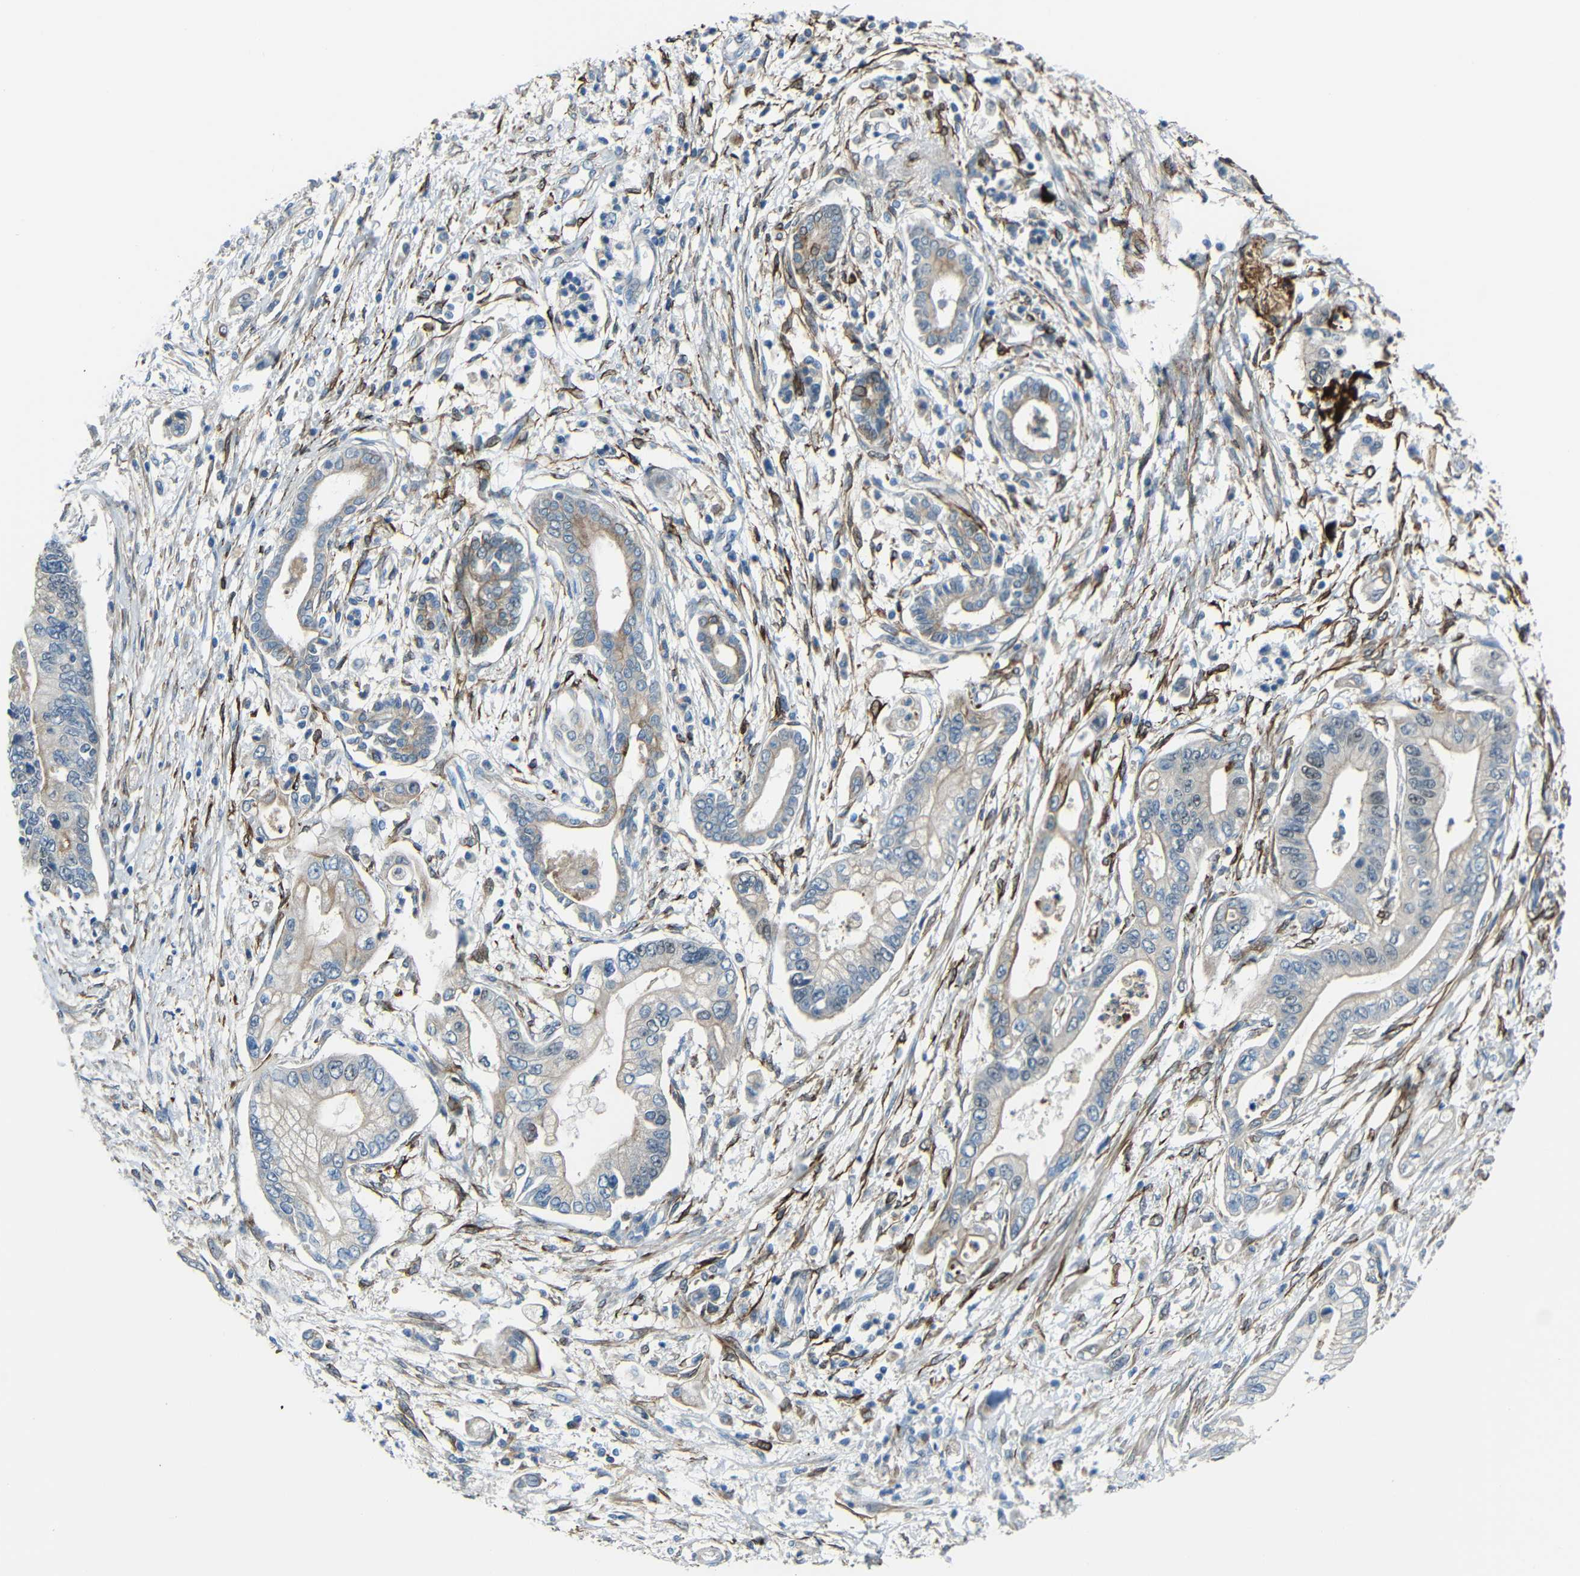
{"staining": {"intensity": "weak", "quantity": ">75%", "location": "cytoplasmic/membranous"}, "tissue": "pancreatic cancer", "cell_type": "Tumor cells", "image_type": "cancer", "snomed": [{"axis": "morphology", "description": "Adenocarcinoma, NOS"}, {"axis": "topography", "description": "Pancreas"}], "caption": "Tumor cells exhibit low levels of weak cytoplasmic/membranous staining in about >75% of cells in human pancreatic adenocarcinoma.", "gene": "DCLK1", "patient": {"sex": "male", "age": 56}}